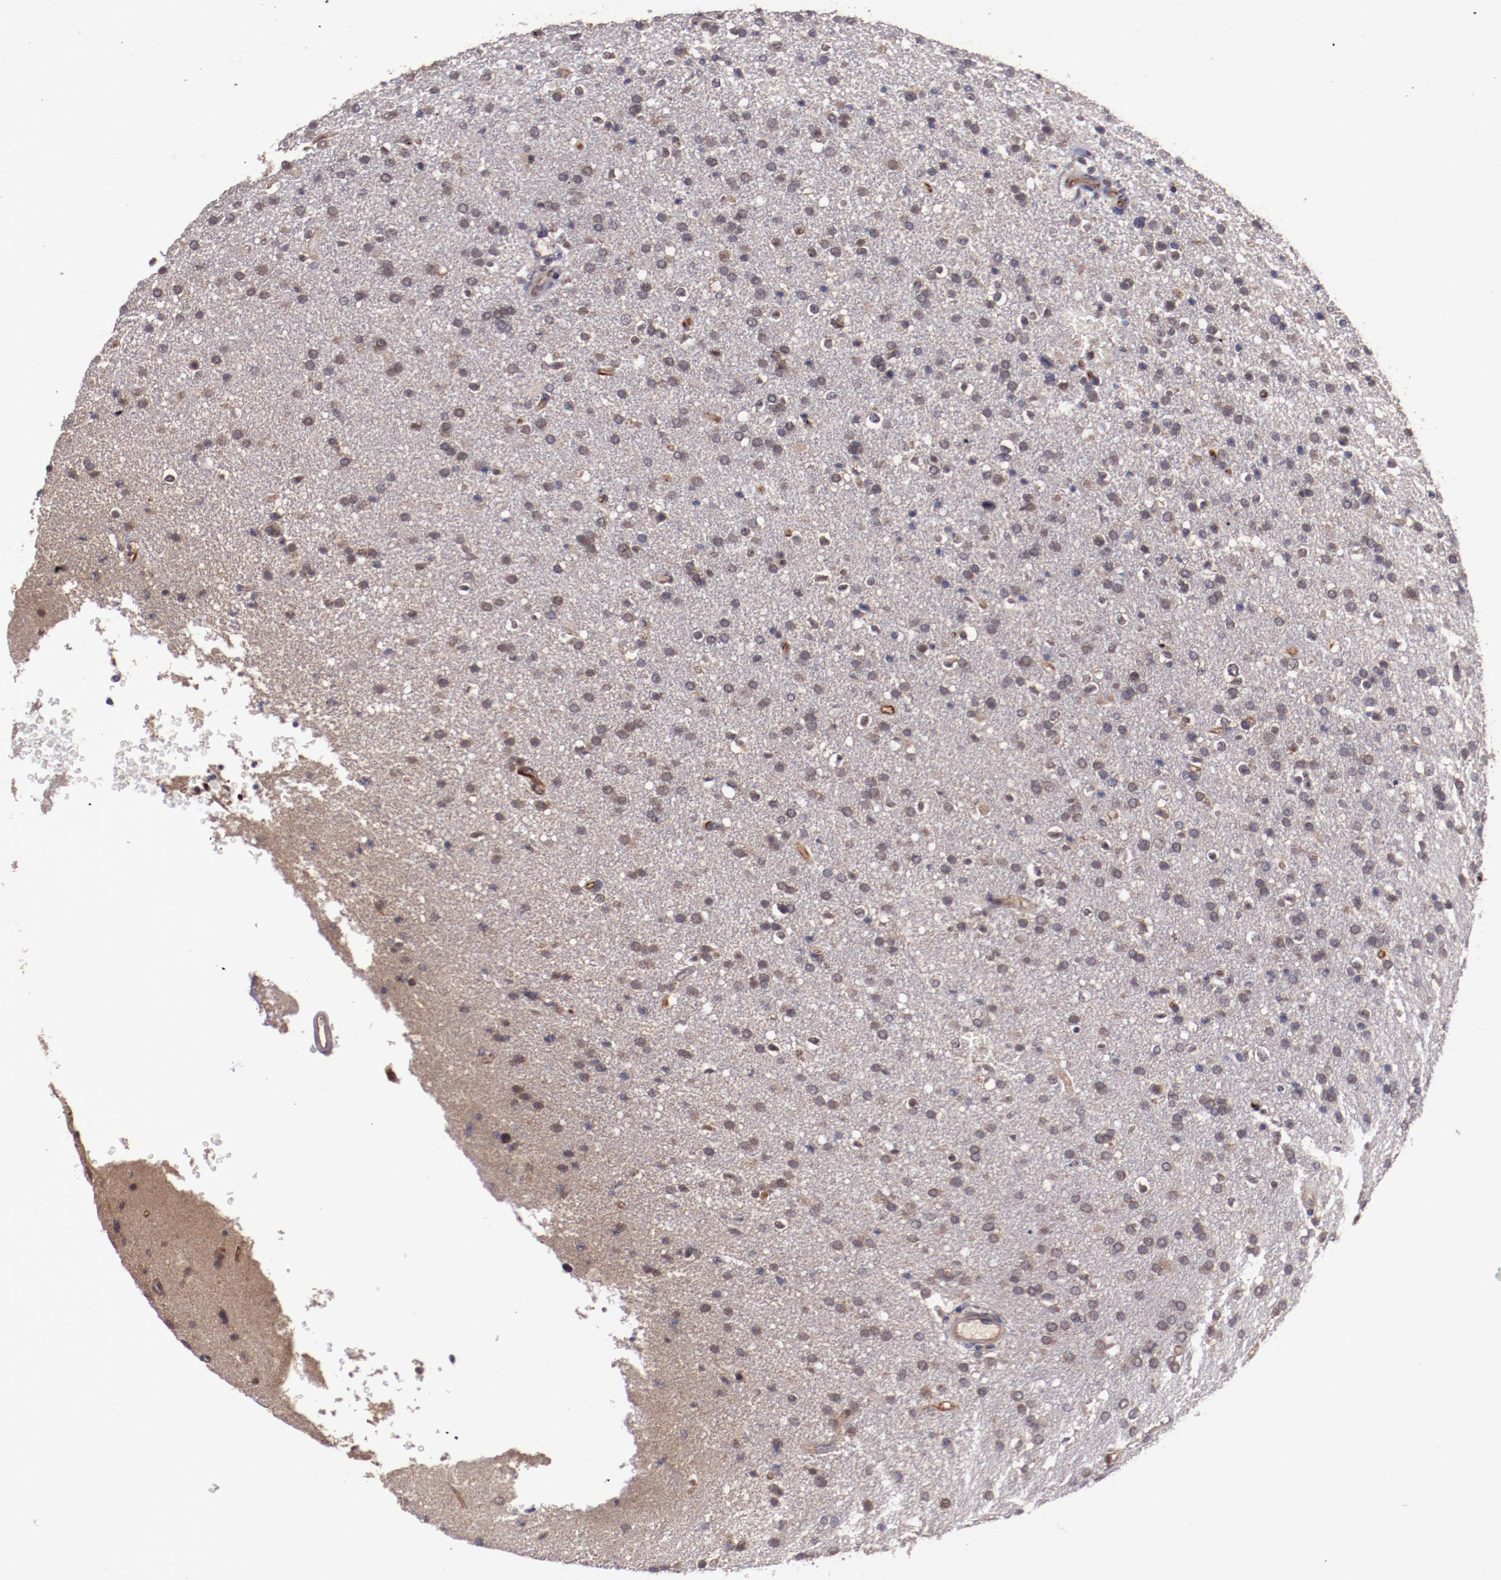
{"staining": {"intensity": "moderate", "quantity": "25%-75%", "location": "cytoplasmic/membranous"}, "tissue": "glioma", "cell_type": "Tumor cells", "image_type": "cancer", "snomed": [{"axis": "morphology", "description": "Glioma, malignant, High grade"}, {"axis": "topography", "description": "Brain"}], "caption": "The histopathology image displays immunohistochemical staining of glioma. There is moderate cytoplasmic/membranous positivity is seen in about 25%-75% of tumor cells.", "gene": "FTSJ1", "patient": {"sex": "male", "age": 33}}